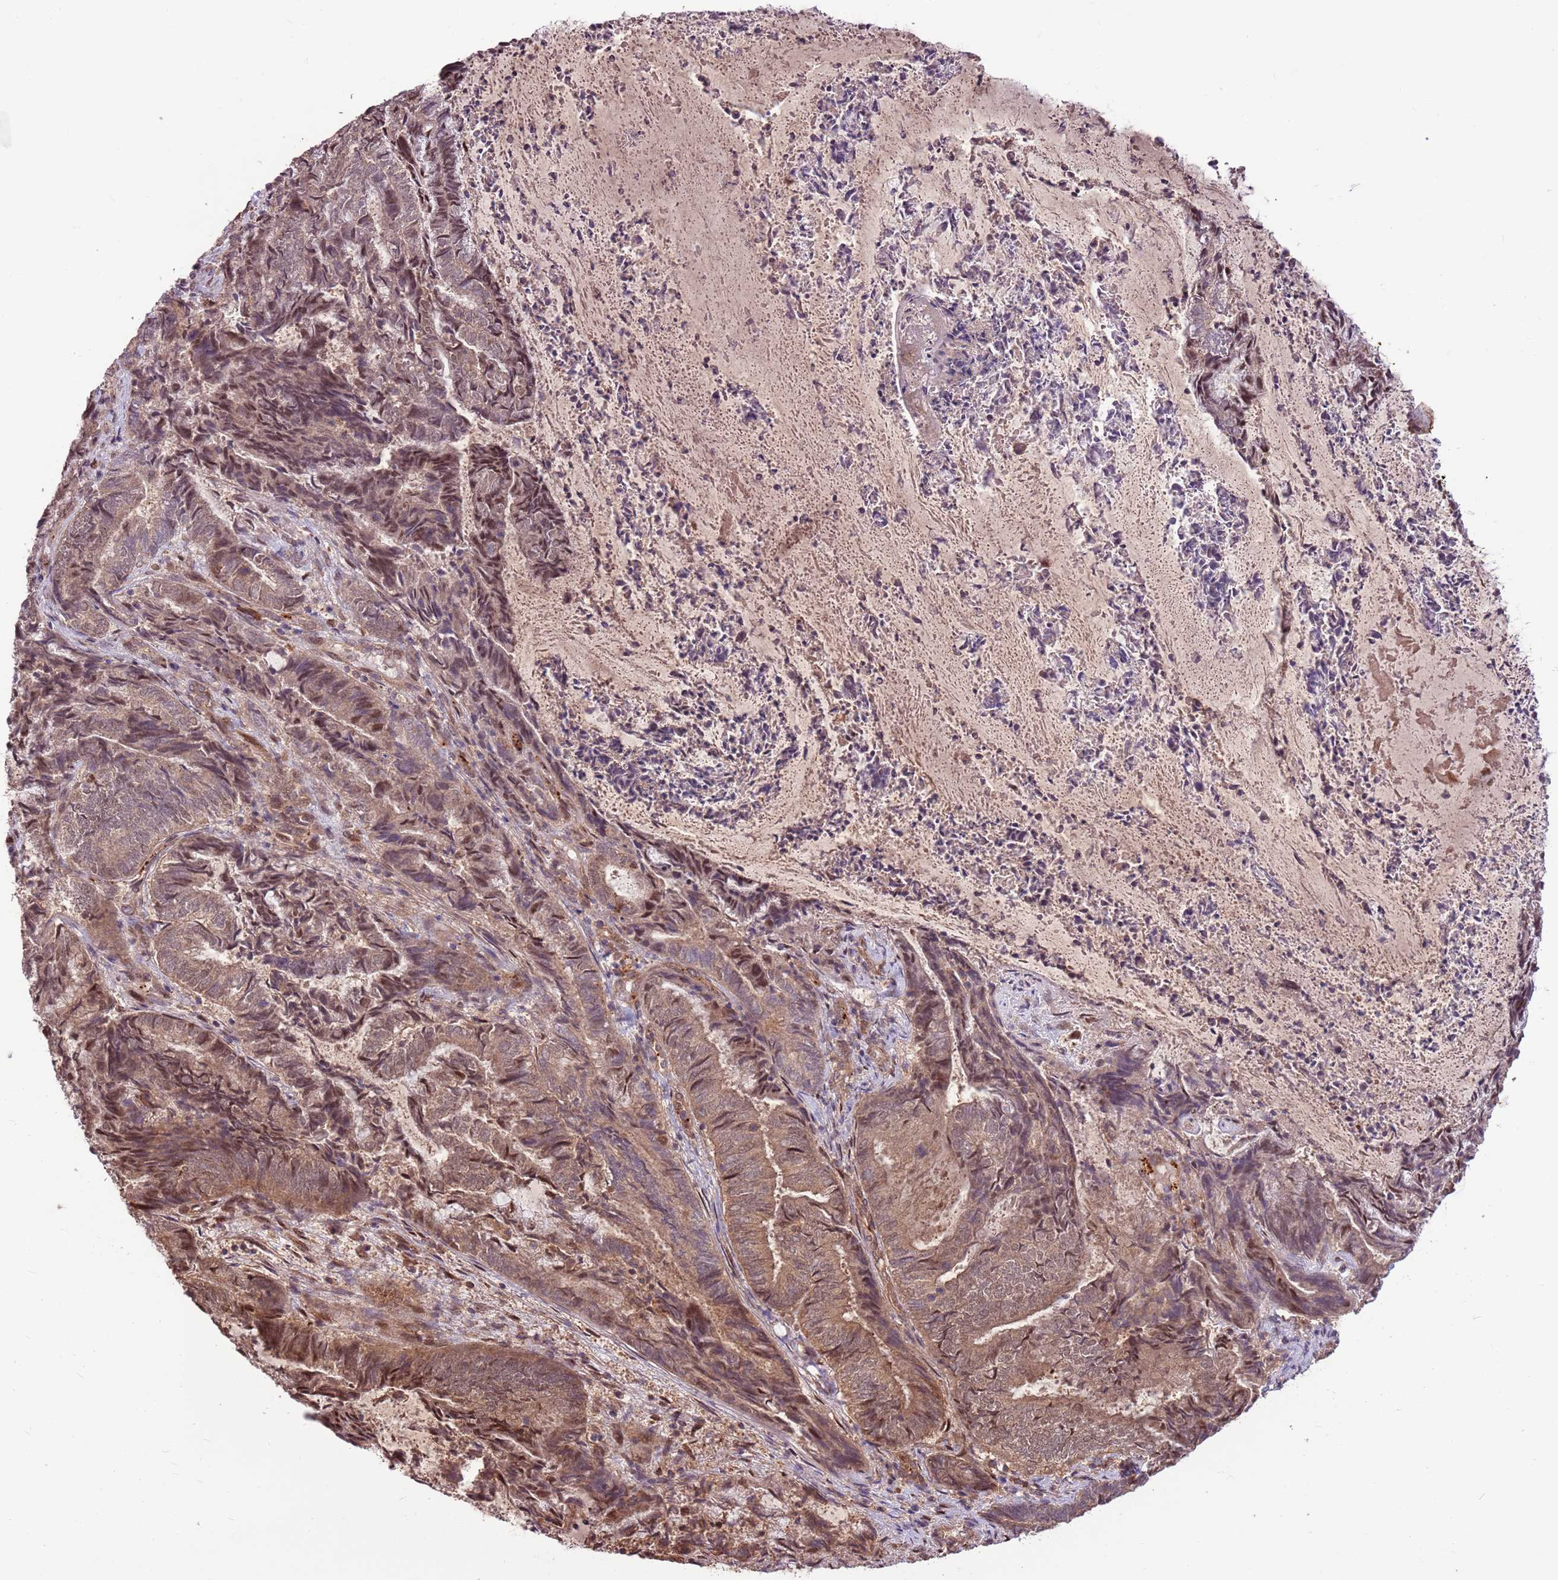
{"staining": {"intensity": "moderate", "quantity": ">75%", "location": "cytoplasmic/membranous,nuclear"}, "tissue": "endometrial cancer", "cell_type": "Tumor cells", "image_type": "cancer", "snomed": [{"axis": "morphology", "description": "Adenocarcinoma, NOS"}, {"axis": "topography", "description": "Endometrium"}], "caption": "Protein staining by IHC displays moderate cytoplasmic/membranous and nuclear staining in about >75% of tumor cells in endometrial cancer (adenocarcinoma). The staining was performed using DAB (3,3'-diaminobenzidine), with brown indicating positive protein expression. Nuclei are stained blue with hematoxylin.", "gene": "CCDC112", "patient": {"sex": "female", "age": 80}}